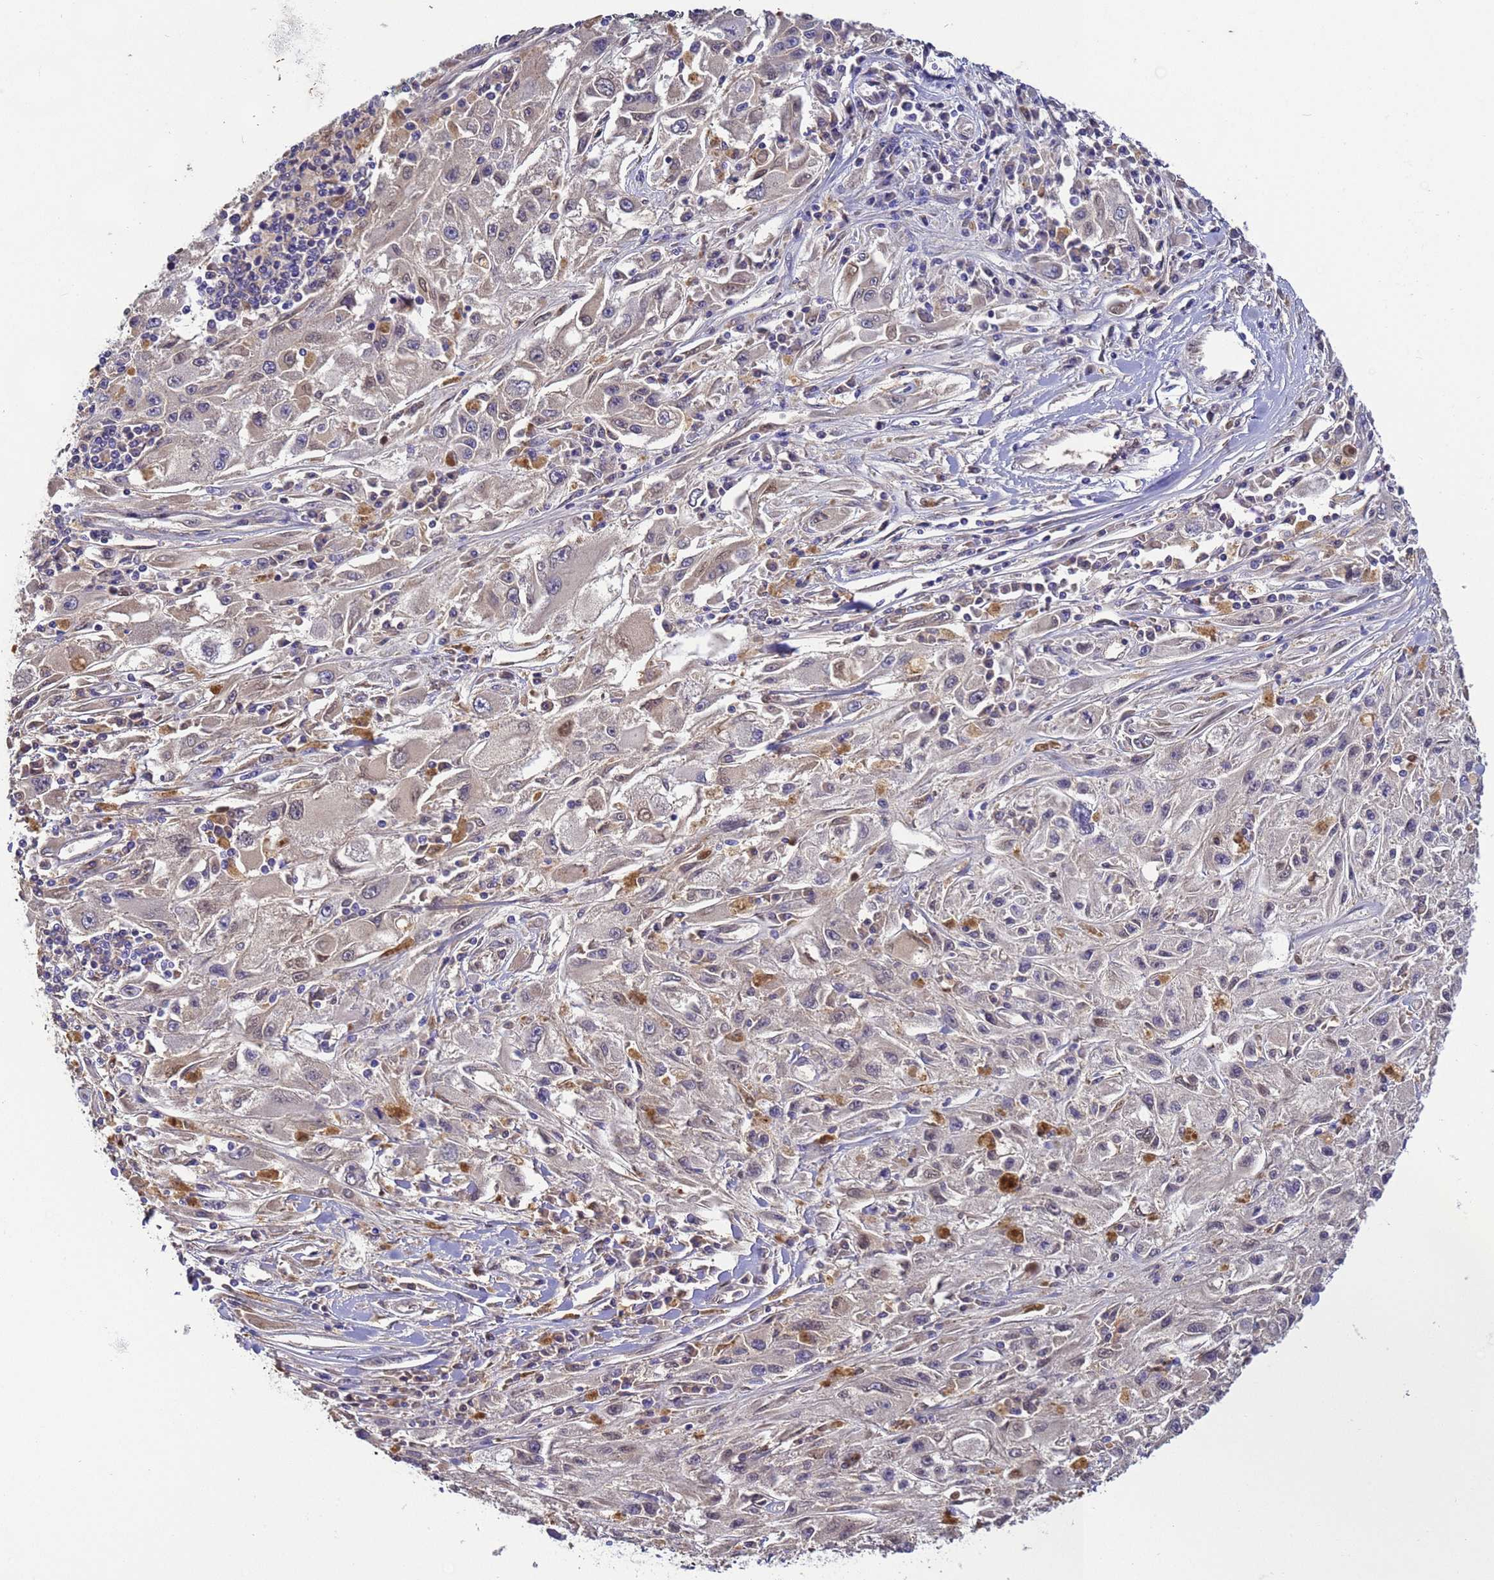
{"staining": {"intensity": "negative", "quantity": "none", "location": "none"}, "tissue": "melanoma", "cell_type": "Tumor cells", "image_type": "cancer", "snomed": [{"axis": "morphology", "description": "Malignant melanoma, Metastatic site"}, {"axis": "topography", "description": "Skin"}], "caption": "Human malignant melanoma (metastatic site) stained for a protein using immunohistochemistry displays no staining in tumor cells.", "gene": "TBCD", "patient": {"sex": "male", "age": 53}}